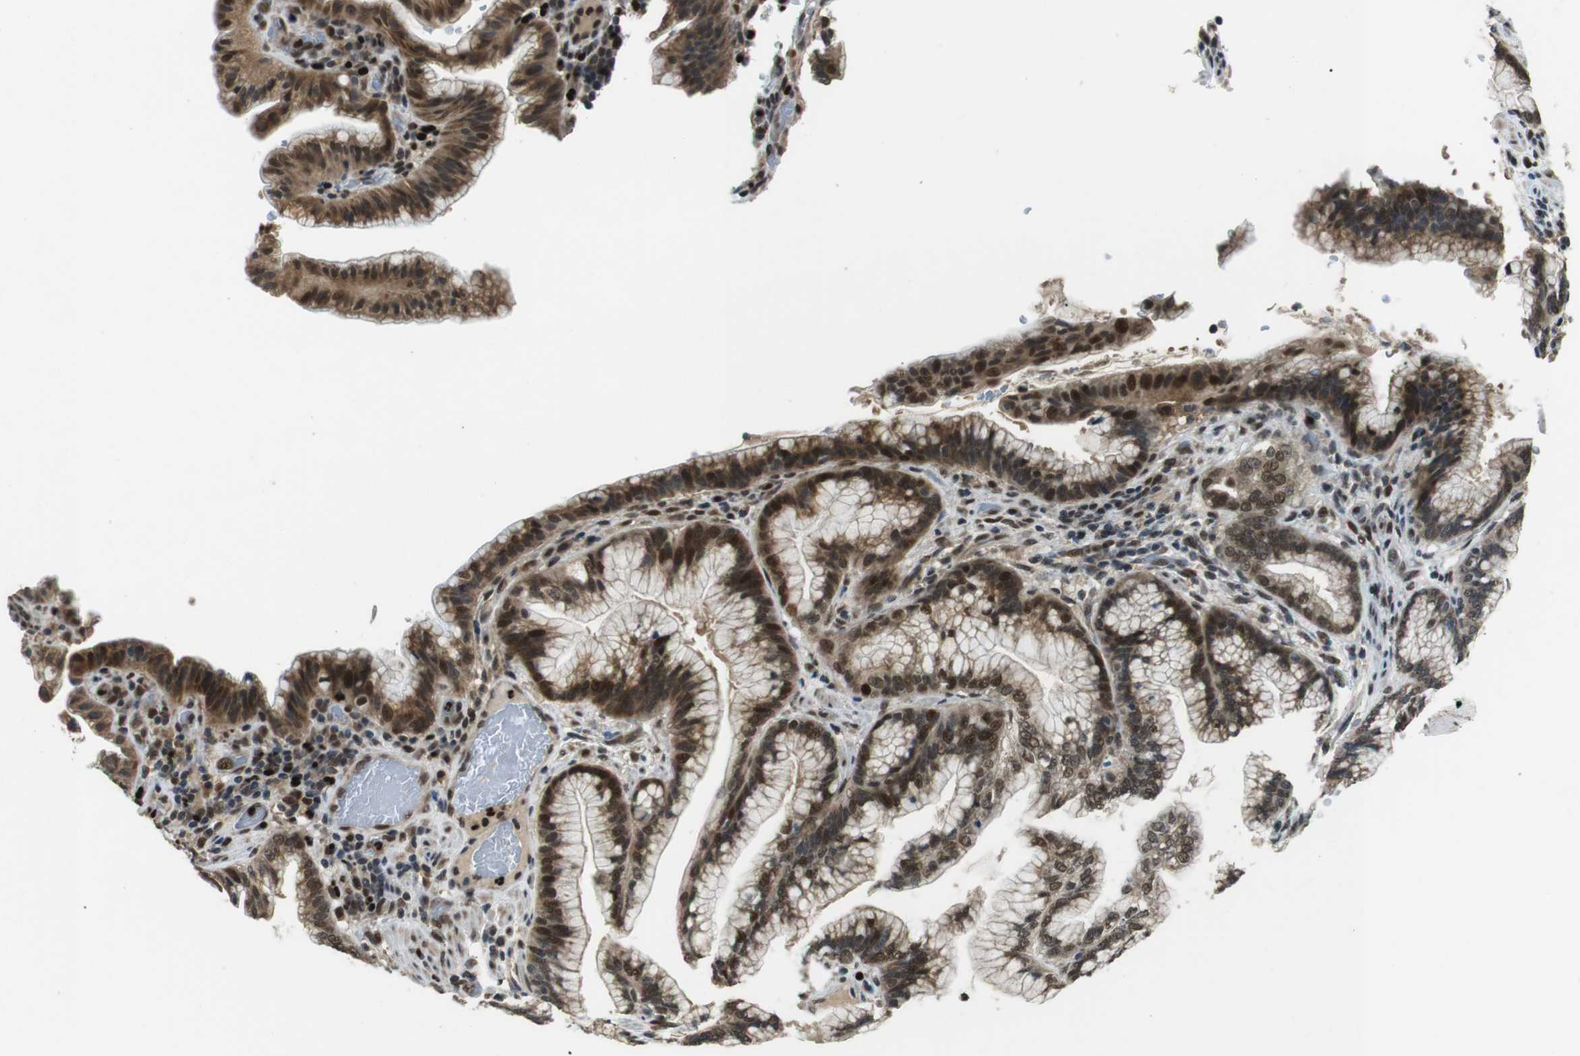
{"staining": {"intensity": "strong", "quantity": ">75%", "location": "cytoplasmic/membranous,nuclear"}, "tissue": "pancreatic cancer", "cell_type": "Tumor cells", "image_type": "cancer", "snomed": [{"axis": "morphology", "description": "Adenocarcinoma, NOS"}, {"axis": "topography", "description": "Pancreas"}], "caption": "Protein analysis of pancreatic cancer tissue displays strong cytoplasmic/membranous and nuclear expression in about >75% of tumor cells.", "gene": "ORAI3", "patient": {"sex": "female", "age": 64}}